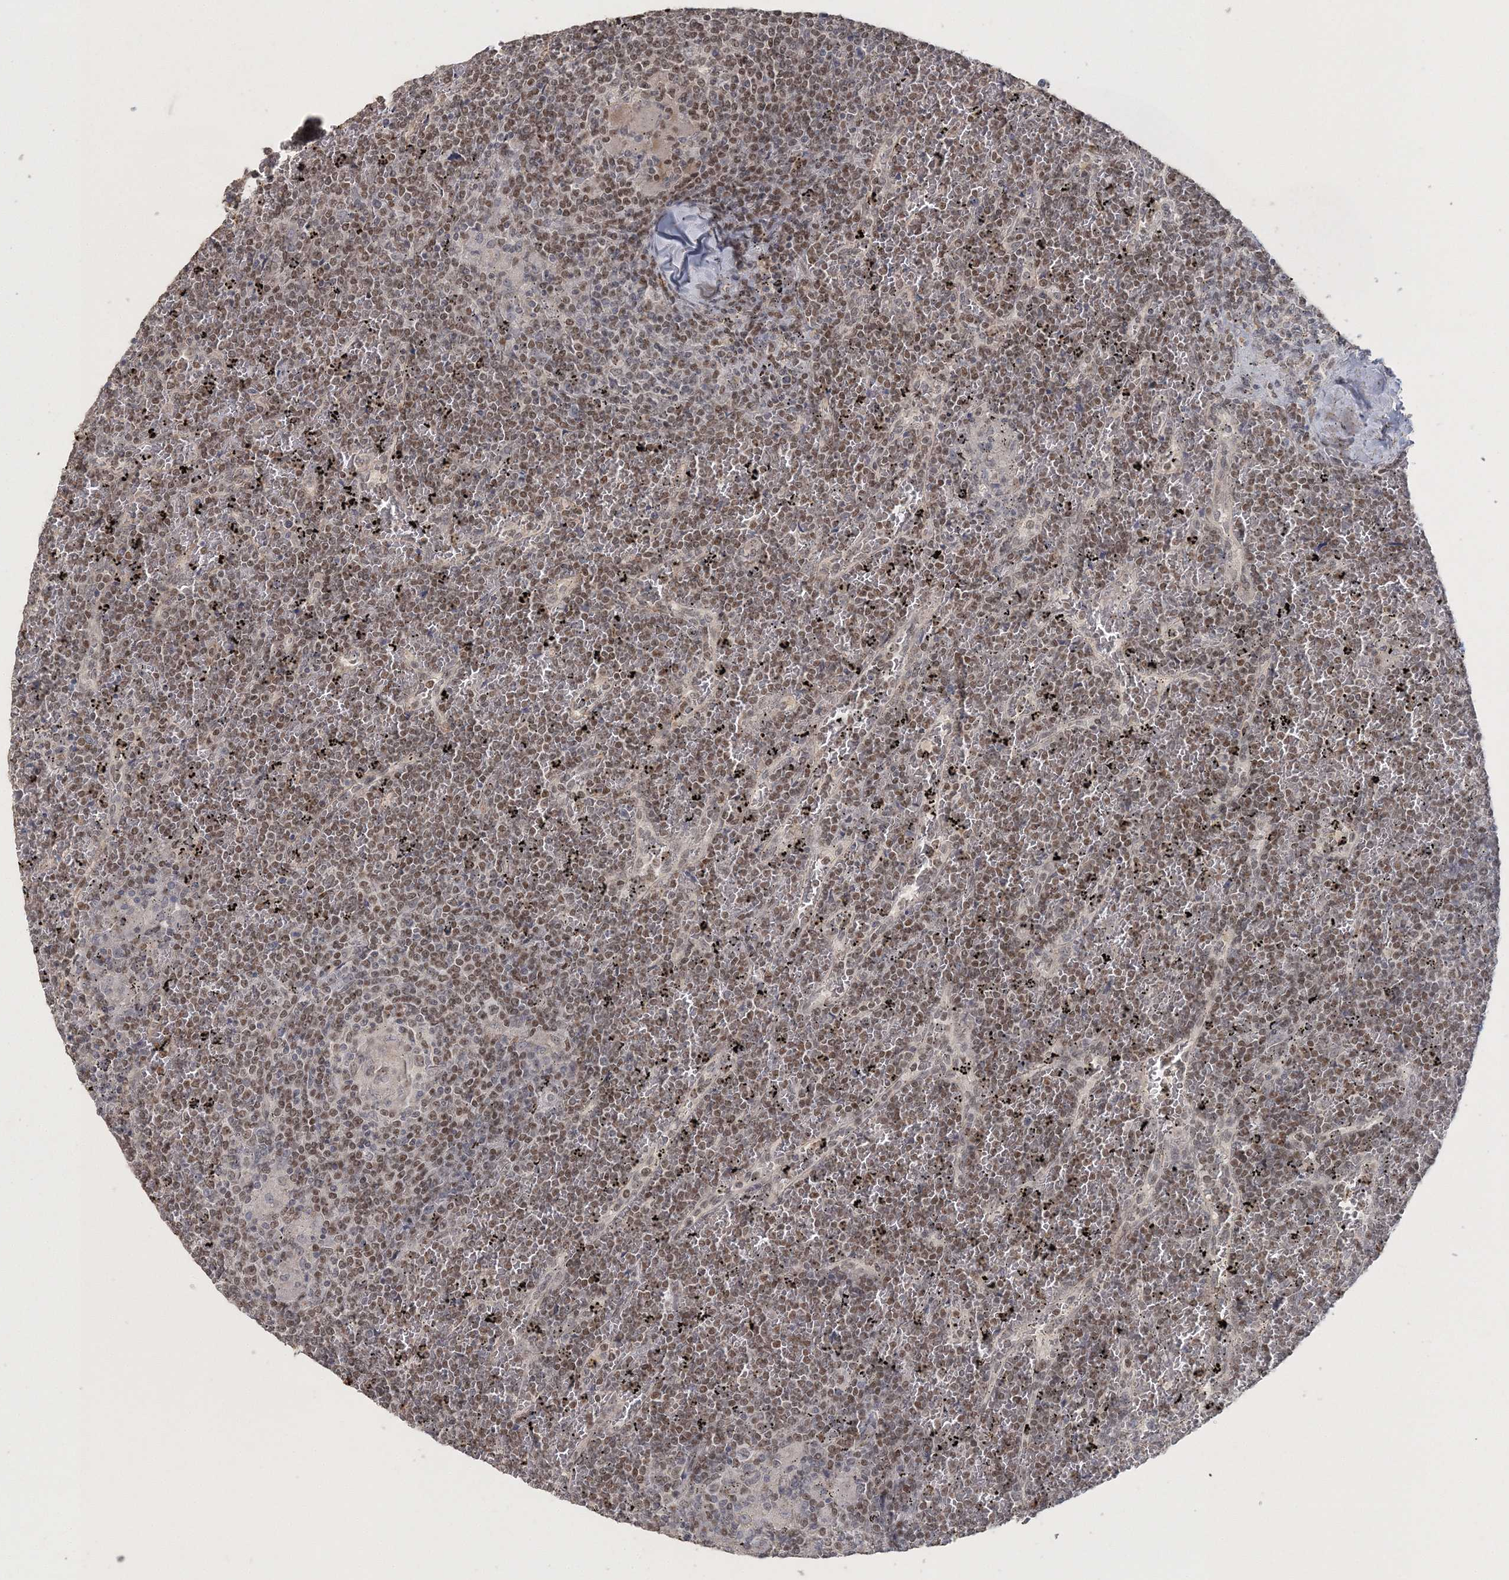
{"staining": {"intensity": "moderate", "quantity": ">75%", "location": "nuclear"}, "tissue": "lymphoma", "cell_type": "Tumor cells", "image_type": "cancer", "snomed": [{"axis": "morphology", "description": "Malignant lymphoma, non-Hodgkin's type, Low grade"}, {"axis": "topography", "description": "Spleen"}], "caption": "Malignant lymphoma, non-Hodgkin's type (low-grade) stained with immunohistochemistry (IHC) exhibits moderate nuclear positivity in about >75% of tumor cells. (DAB (3,3'-diaminobenzidine) IHC with brightfield microscopy, high magnification).", "gene": "UIMC1", "patient": {"sex": "female", "age": 19}}